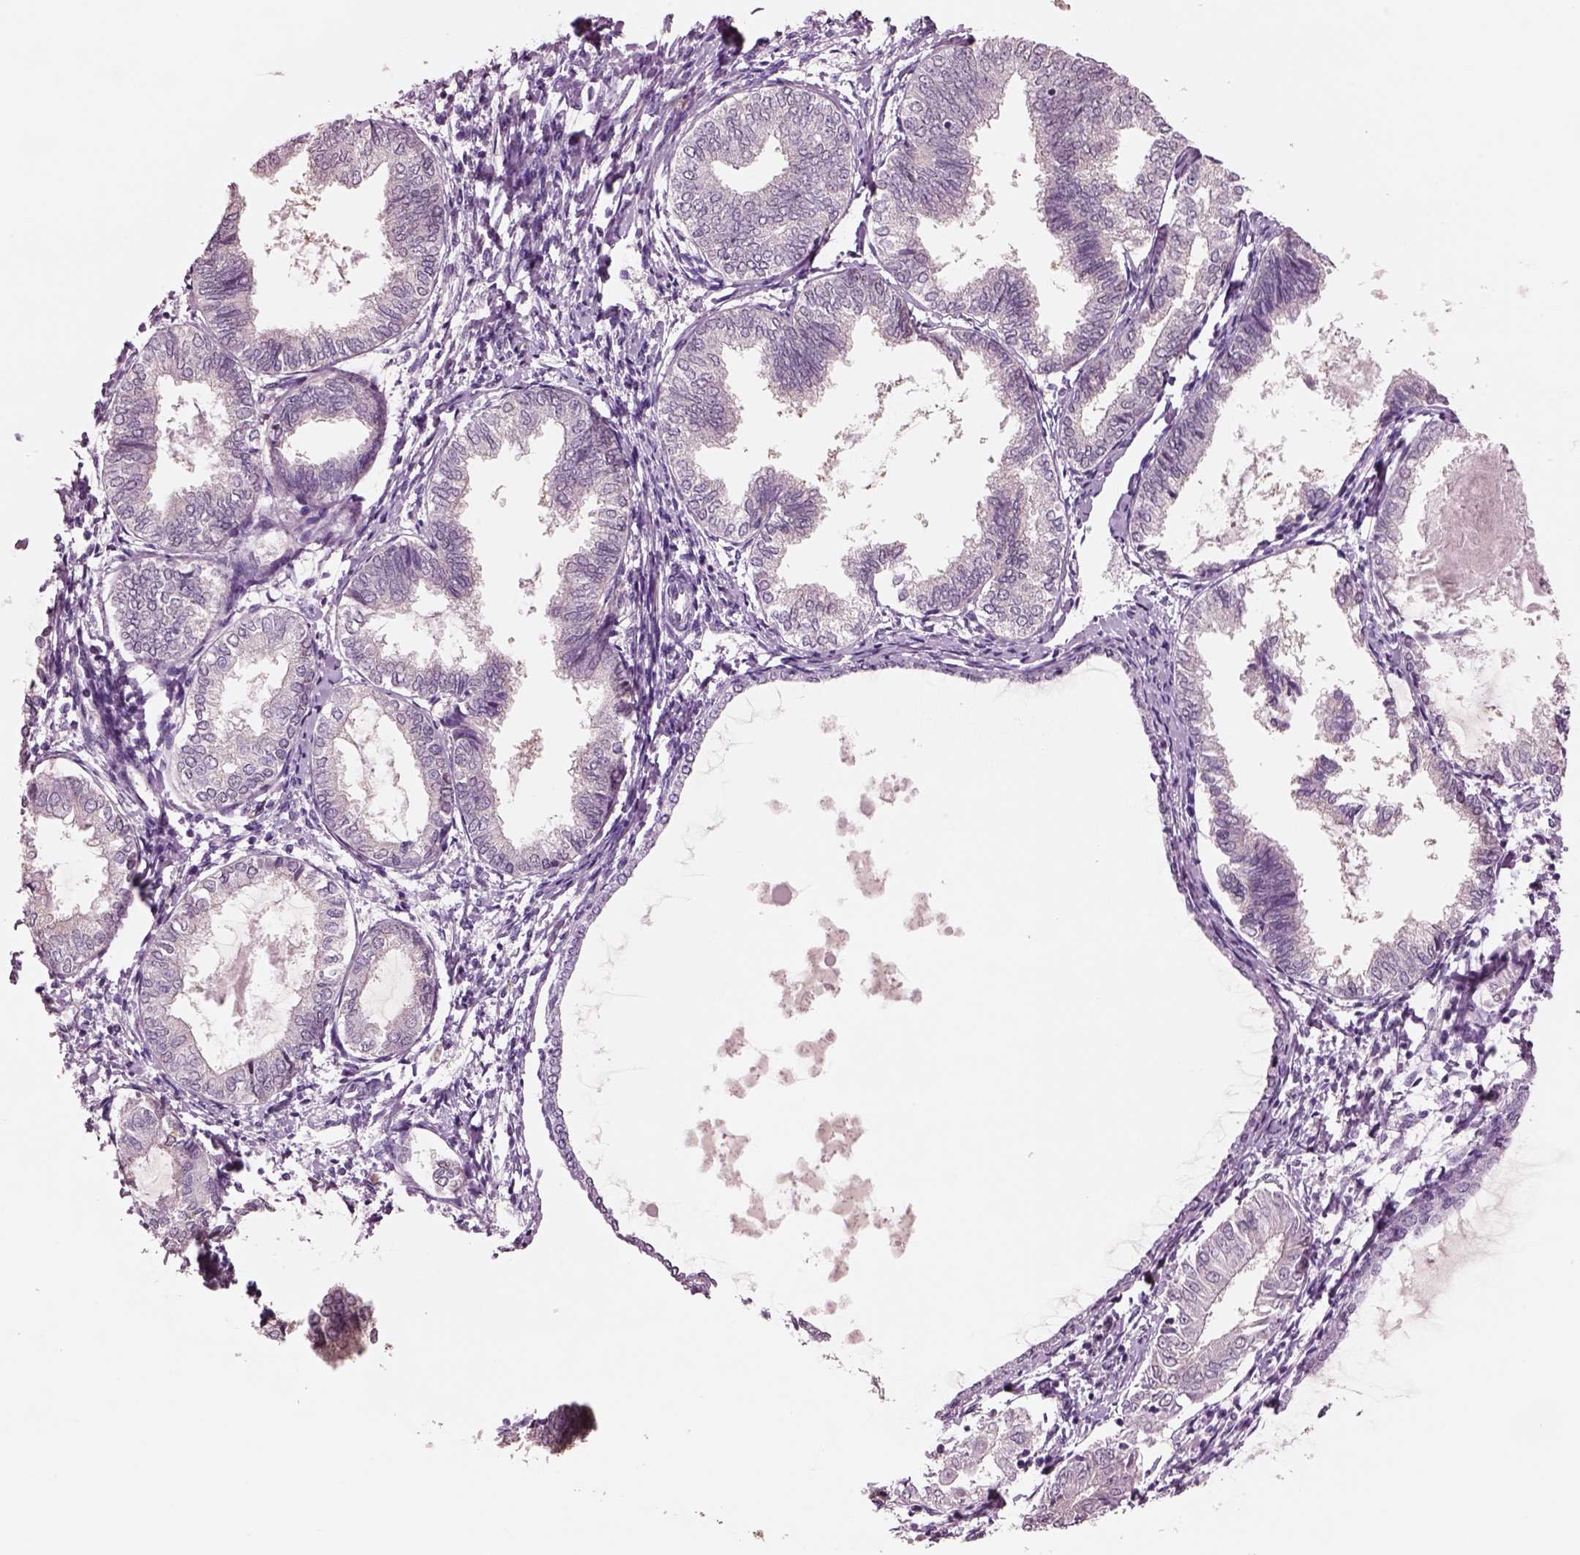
{"staining": {"intensity": "negative", "quantity": "none", "location": "none"}, "tissue": "endometrial cancer", "cell_type": "Tumor cells", "image_type": "cancer", "snomed": [{"axis": "morphology", "description": "Adenocarcinoma, NOS"}, {"axis": "topography", "description": "Endometrium"}], "caption": "This histopathology image is of adenocarcinoma (endometrial) stained with IHC to label a protein in brown with the nuclei are counter-stained blue. There is no staining in tumor cells. The staining is performed using DAB (3,3'-diaminobenzidine) brown chromogen with nuclei counter-stained in using hematoxylin.", "gene": "SEPHS1", "patient": {"sex": "female", "age": 68}}